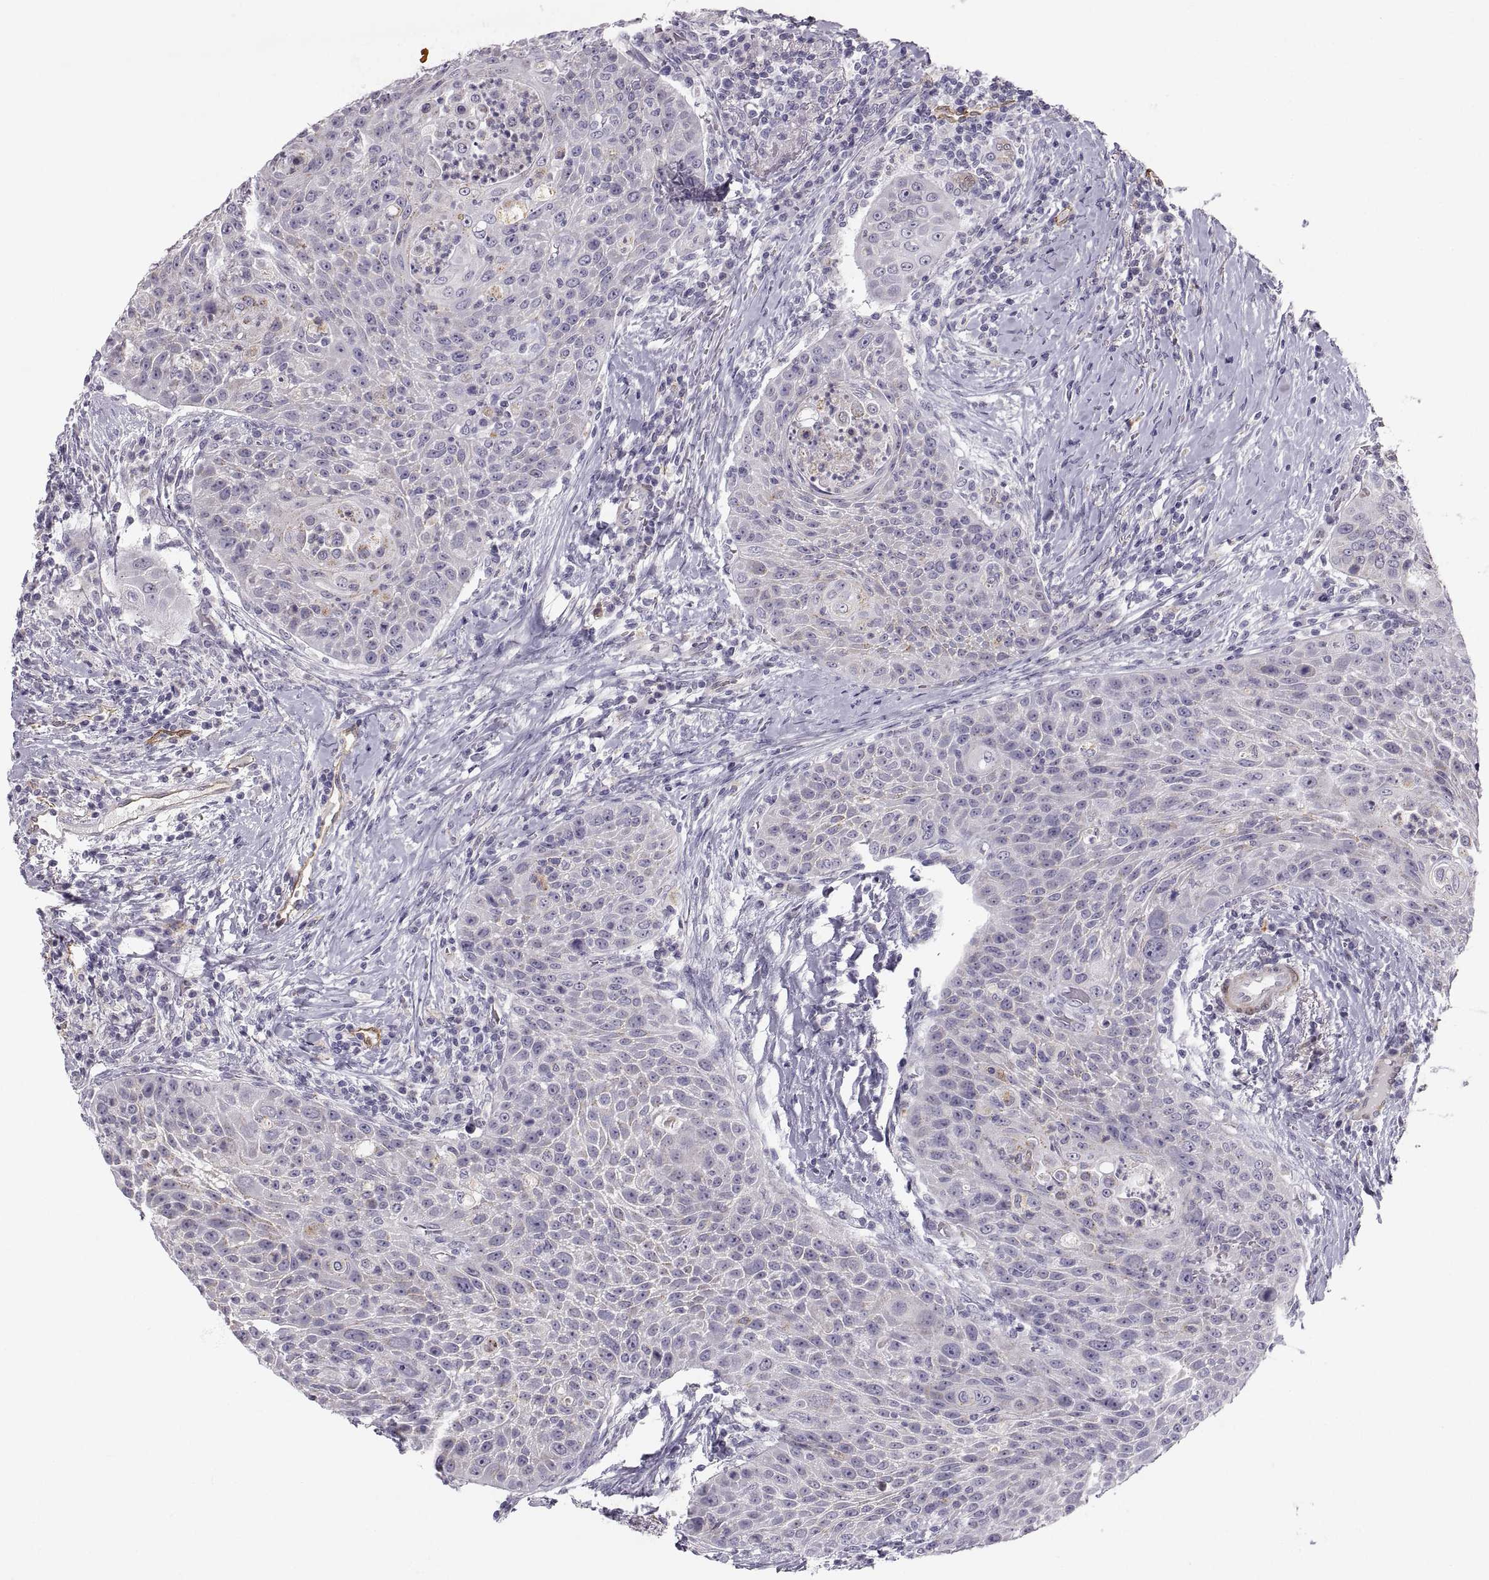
{"staining": {"intensity": "negative", "quantity": "none", "location": "none"}, "tissue": "head and neck cancer", "cell_type": "Tumor cells", "image_type": "cancer", "snomed": [{"axis": "morphology", "description": "Squamous cell carcinoma, NOS"}, {"axis": "topography", "description": "Head-Neck"}], "caption": "This is an immunohistochemistry (IHC) micrograph of human head and neck squamous cell carcinoma. There is no positivity in tumor cells.", "gene": "PGM5", "patient": {"sex": "male", "age": 69}}